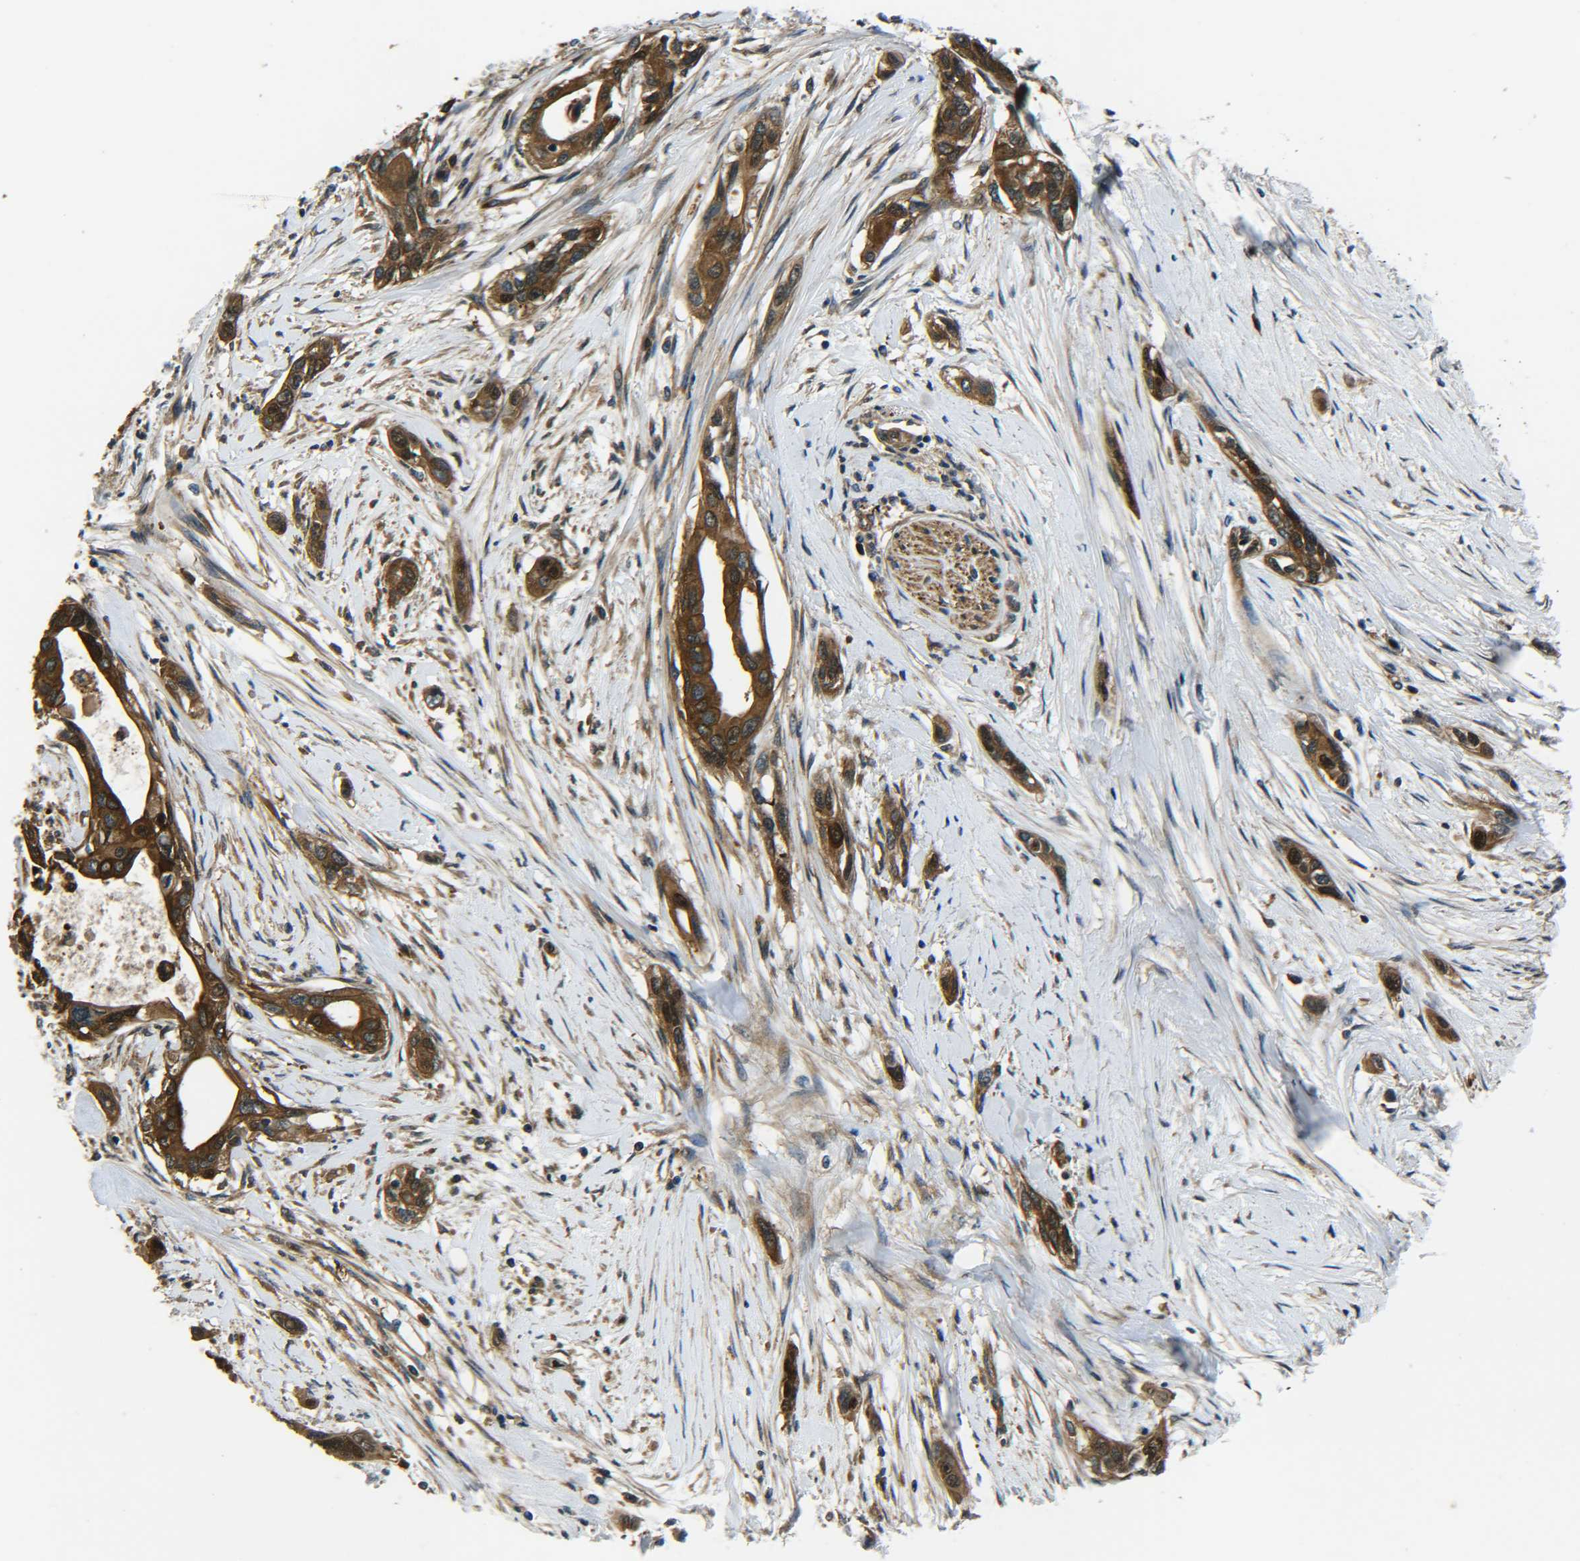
{"staining": {"intensity": "strong", "quantity": ">75%", "location": "cytoplasmic/membranous"}, "tissue": "pancreatic cancer", "cell_type": "Tumor cells", "image_type": "cancer", "snomed": [{"axis": "morphology", "description": "Adenocarcinoma, NOS"}, {"axis": "topography", "description": "Pancreas"}], "caption": "A micrograph of pancreatic cancer stained for a protein reveals strong cytoplasmic/membranous brown staining in tumor cells.", "gene": "PREB", "patient": {"sex": "female", "age": 60}}